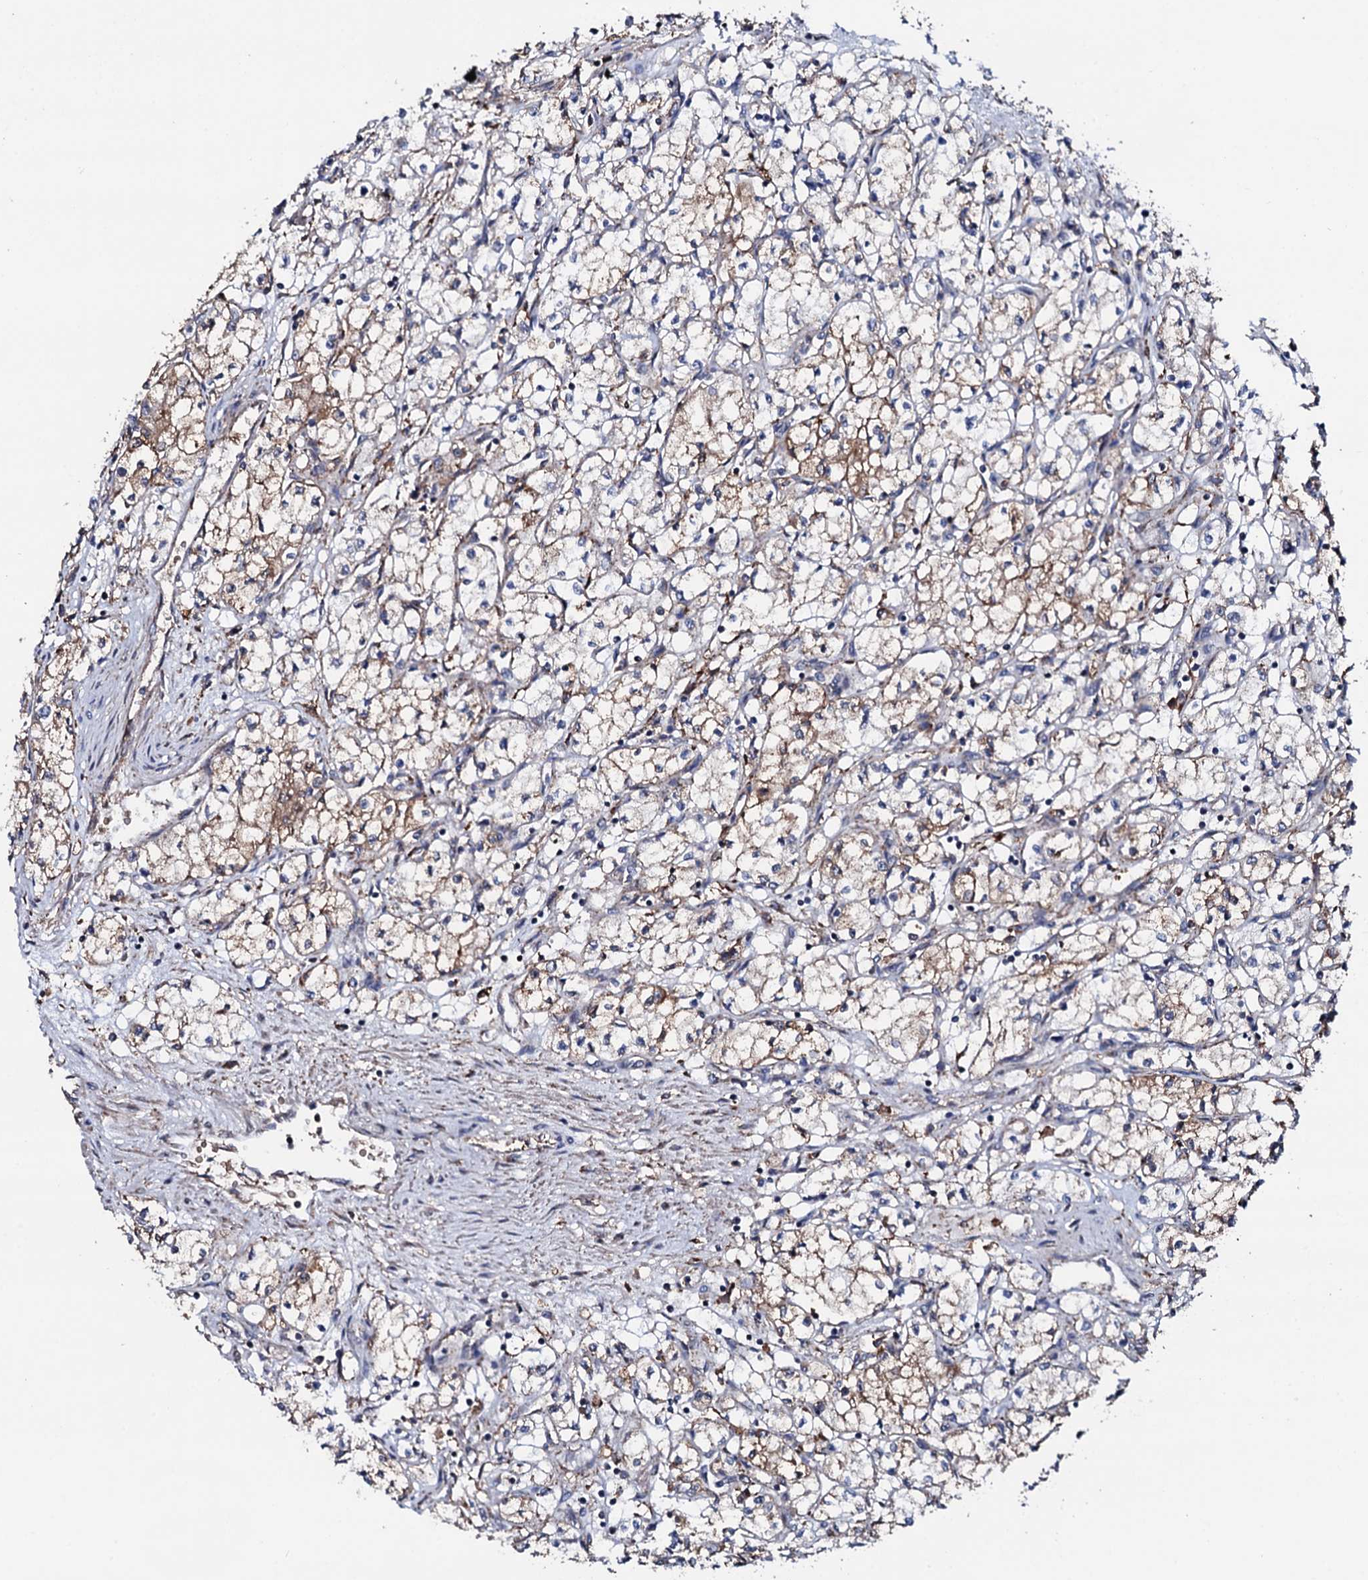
{"staining": {"intensity": "weak", "quantity": ">75%", "location": "cytoplasmic/membranous"}, "tissue": "renal cancer", "cell_type": "Tumor cells", "image_type": "cancer", "snomed": [{"axis": "morphology", "description": "Adenocarcinoma, NOS"}, {"axis": "topography", "description": "Kidney"}], "caption": "The histopathology image displays staining of adenocarcinoma (renal), revealing weak cytoplasmic/membranous protein staining (brown color) within tumor cells.", "gene": "EDC3", "patient": {"sex": "male", "age": 59}}